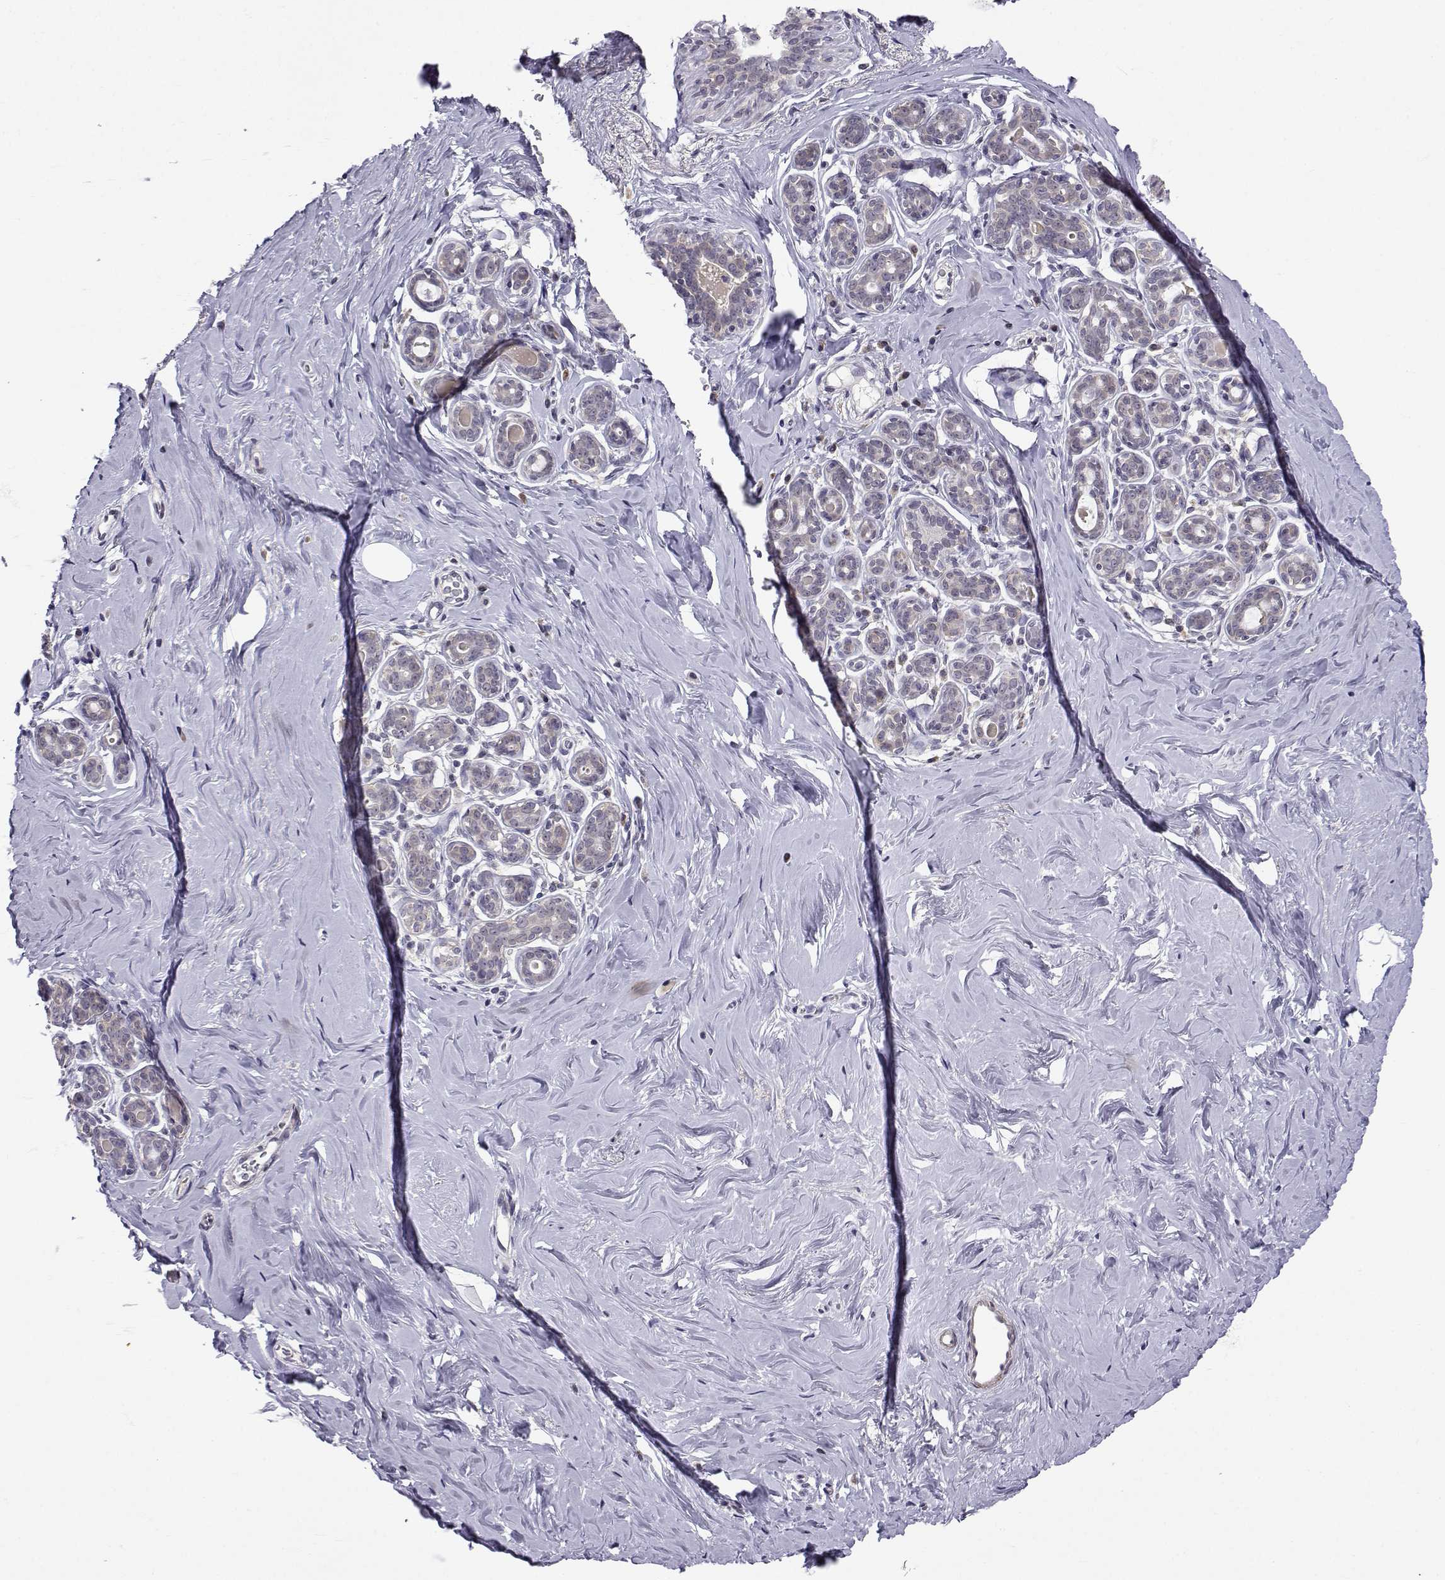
{"staining": {"intensity": "negative", "quantity": "none", "location": "none"}, "tissue": "breast", "cell_type": "Adipocytes", "image_type": "normal", "snomed": [{"axis": "morphology", "description": "Normal tissue, NOS"}, {"axis": "topography", "description": "Skin"}, {"axis": "topography", "description": "Breast"}], "caption": "A high-resolution photomicrograph shows immunohistochemistry (IHC) staining of unremarkable breast, which shows no significant positivity in adipocytes.", "gene": "SLC6A3", "patient": {"sex": "female", "age": 43}}